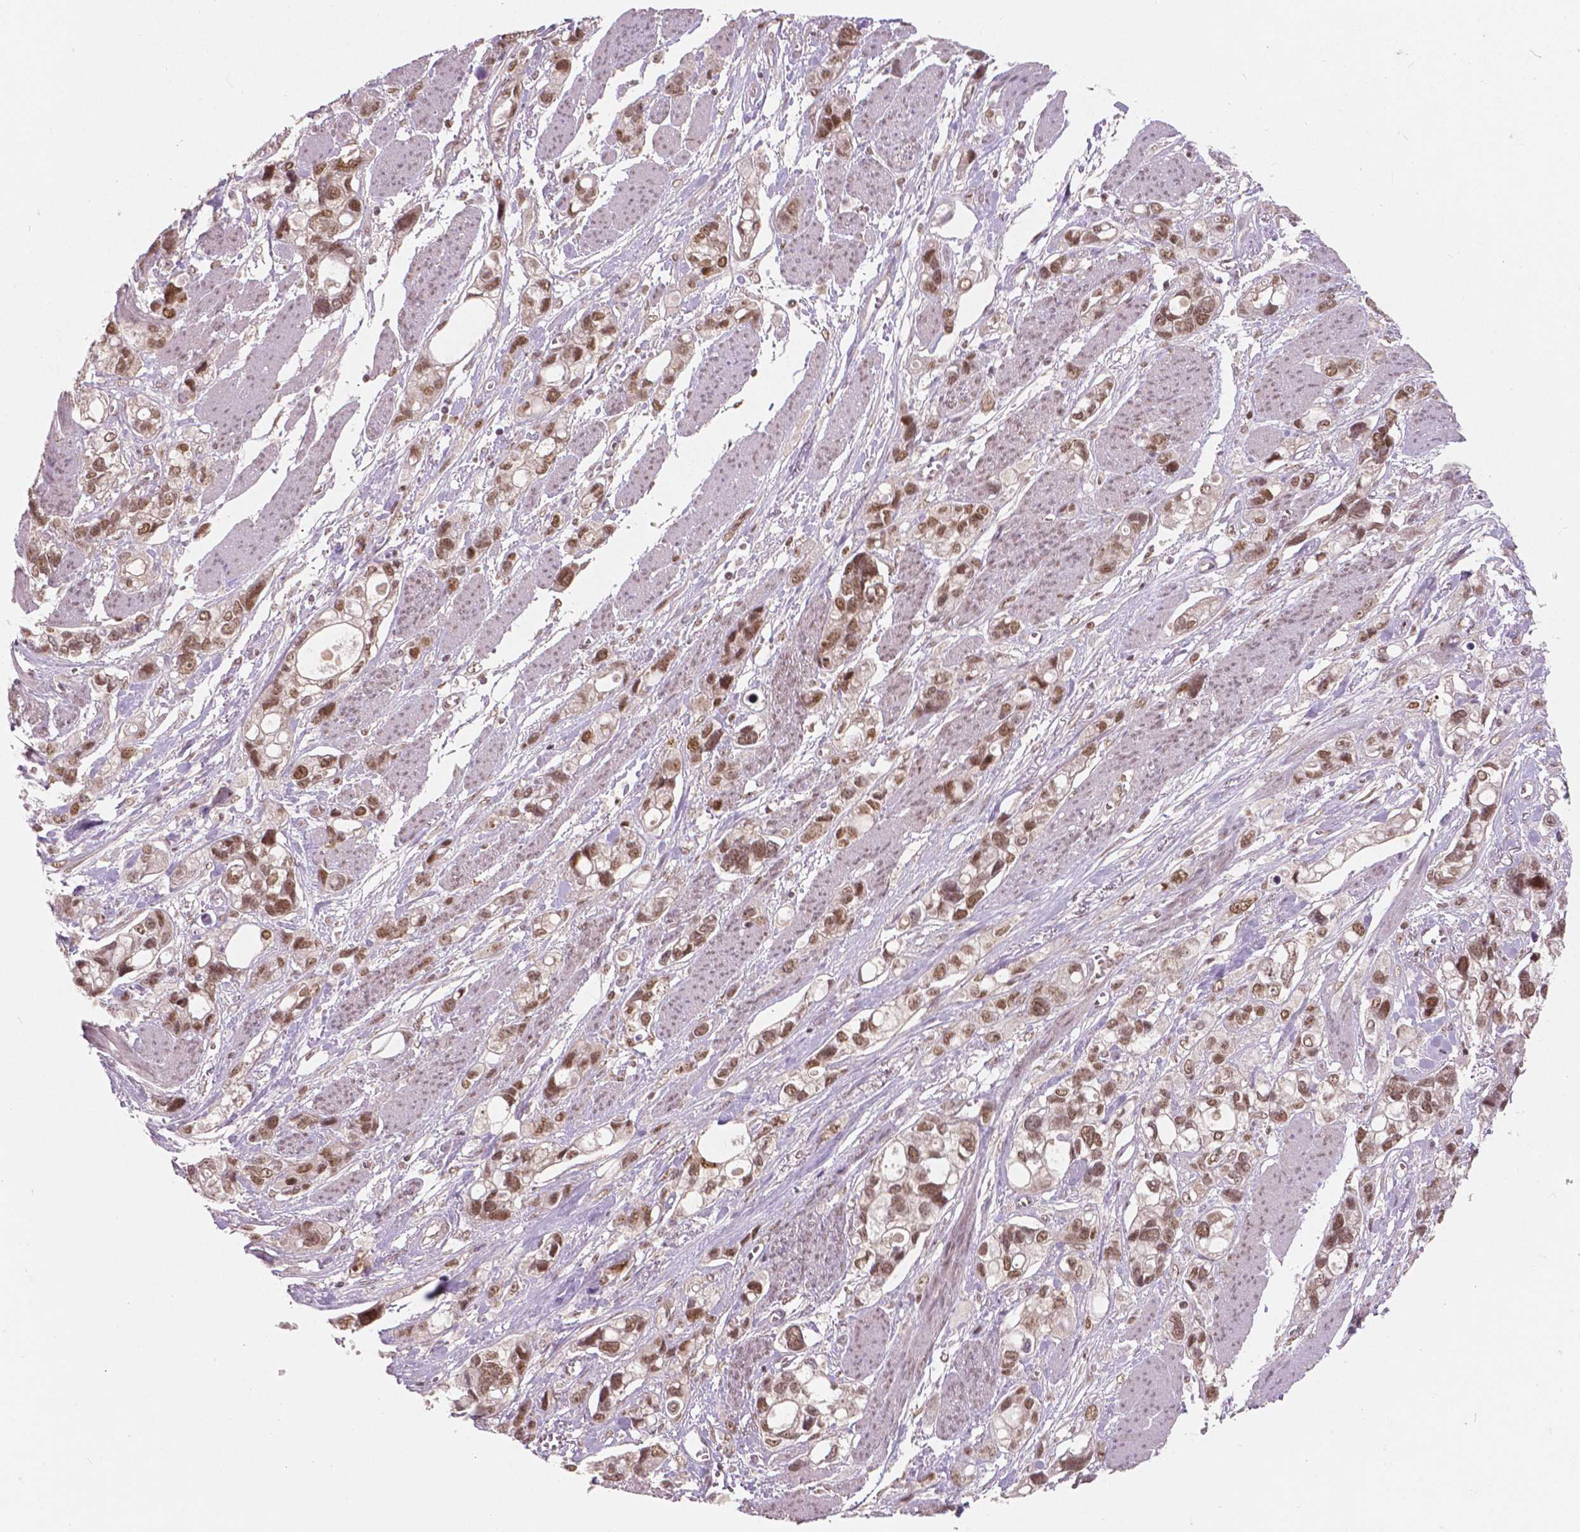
{"staining": {"intensity": "moderate", "quantity": ">75%", "location": "nuclear"}, "tissue": "stomach cancer", "cell_type": "Tumor cells", "image_type": "cancer", "snomed": [{"axis": "morphology", "description": "Adenocarcinoma, NOS"}, {"axis": "topography", "description": "Stomach, upper"}], "caption": "Stomach adenocarcinoma stained with DAB (3,3'-diaminobenzidine) immunohistochemistry displays medium levels of moderate nuclear expression in about >75% of tumor cells. The staining was performed using DAB to visualize the protein expression in brown, while the nuclei were stained in blue with hematoxylin (Magnification: 20x).", "gene": "NSD2", "patient": {"sex": "female", "age": 81}}